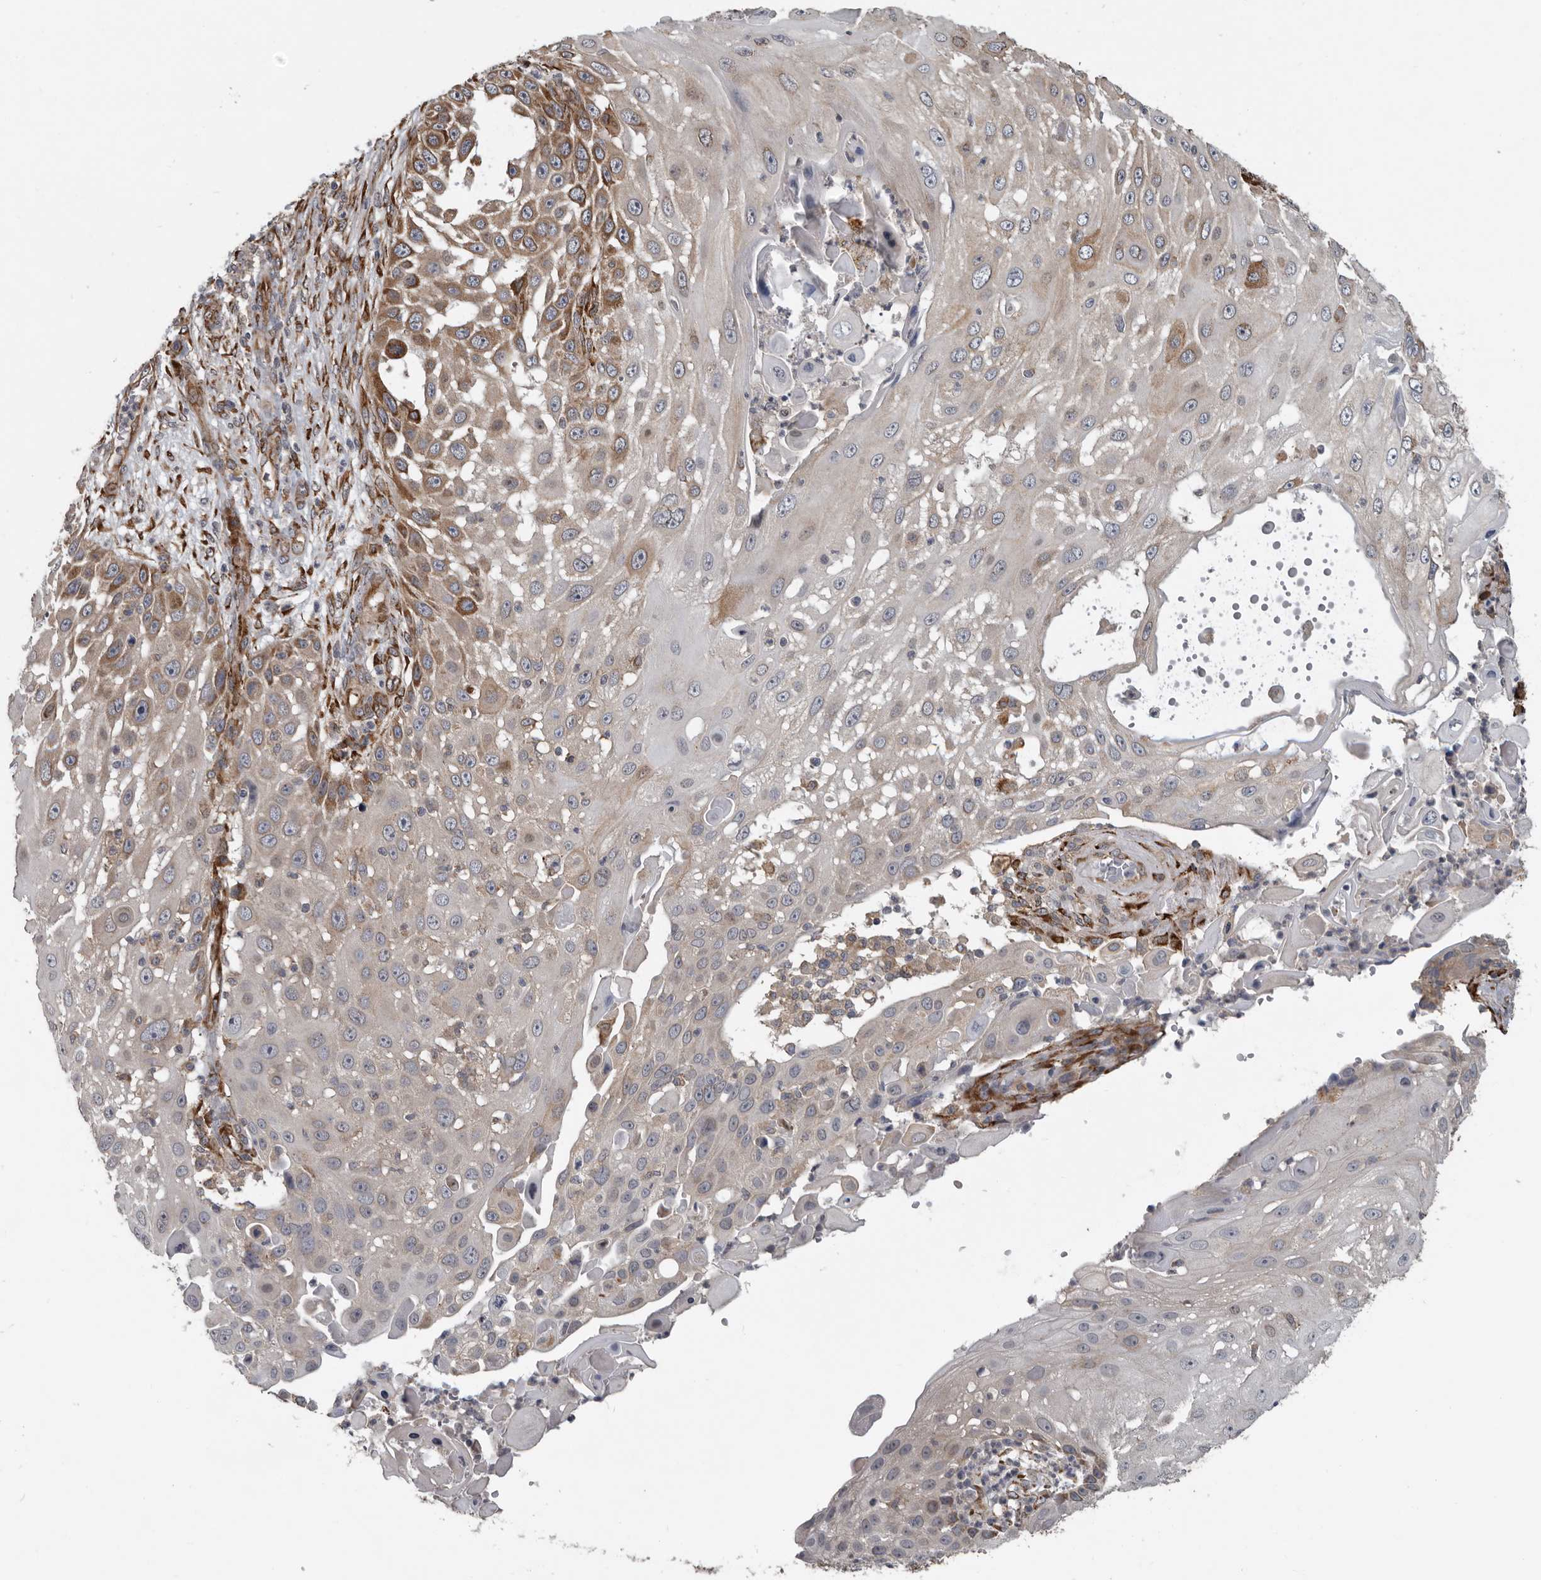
{"staining": {"intensity": "moderate", "quantity": "<25%", "location": "cytoplasmic/membranous"}, "tissue": "skin cancer", "cell_type": "Tumor cells", "image_type": "cancer", "snomed": [{"axis": "morphology", "description": "Squamous cell carcinoma, NOS"}, {"axis": "topography", "description": "Skin"}], "caption": "This is a histology image of immunohistochemistry staining of skin cancer, which shows moderate staining in the cytoplasmic/membranous of tumor cells.", "gene": "CEP350", "patient": {"sex": "female", "age": 44}}